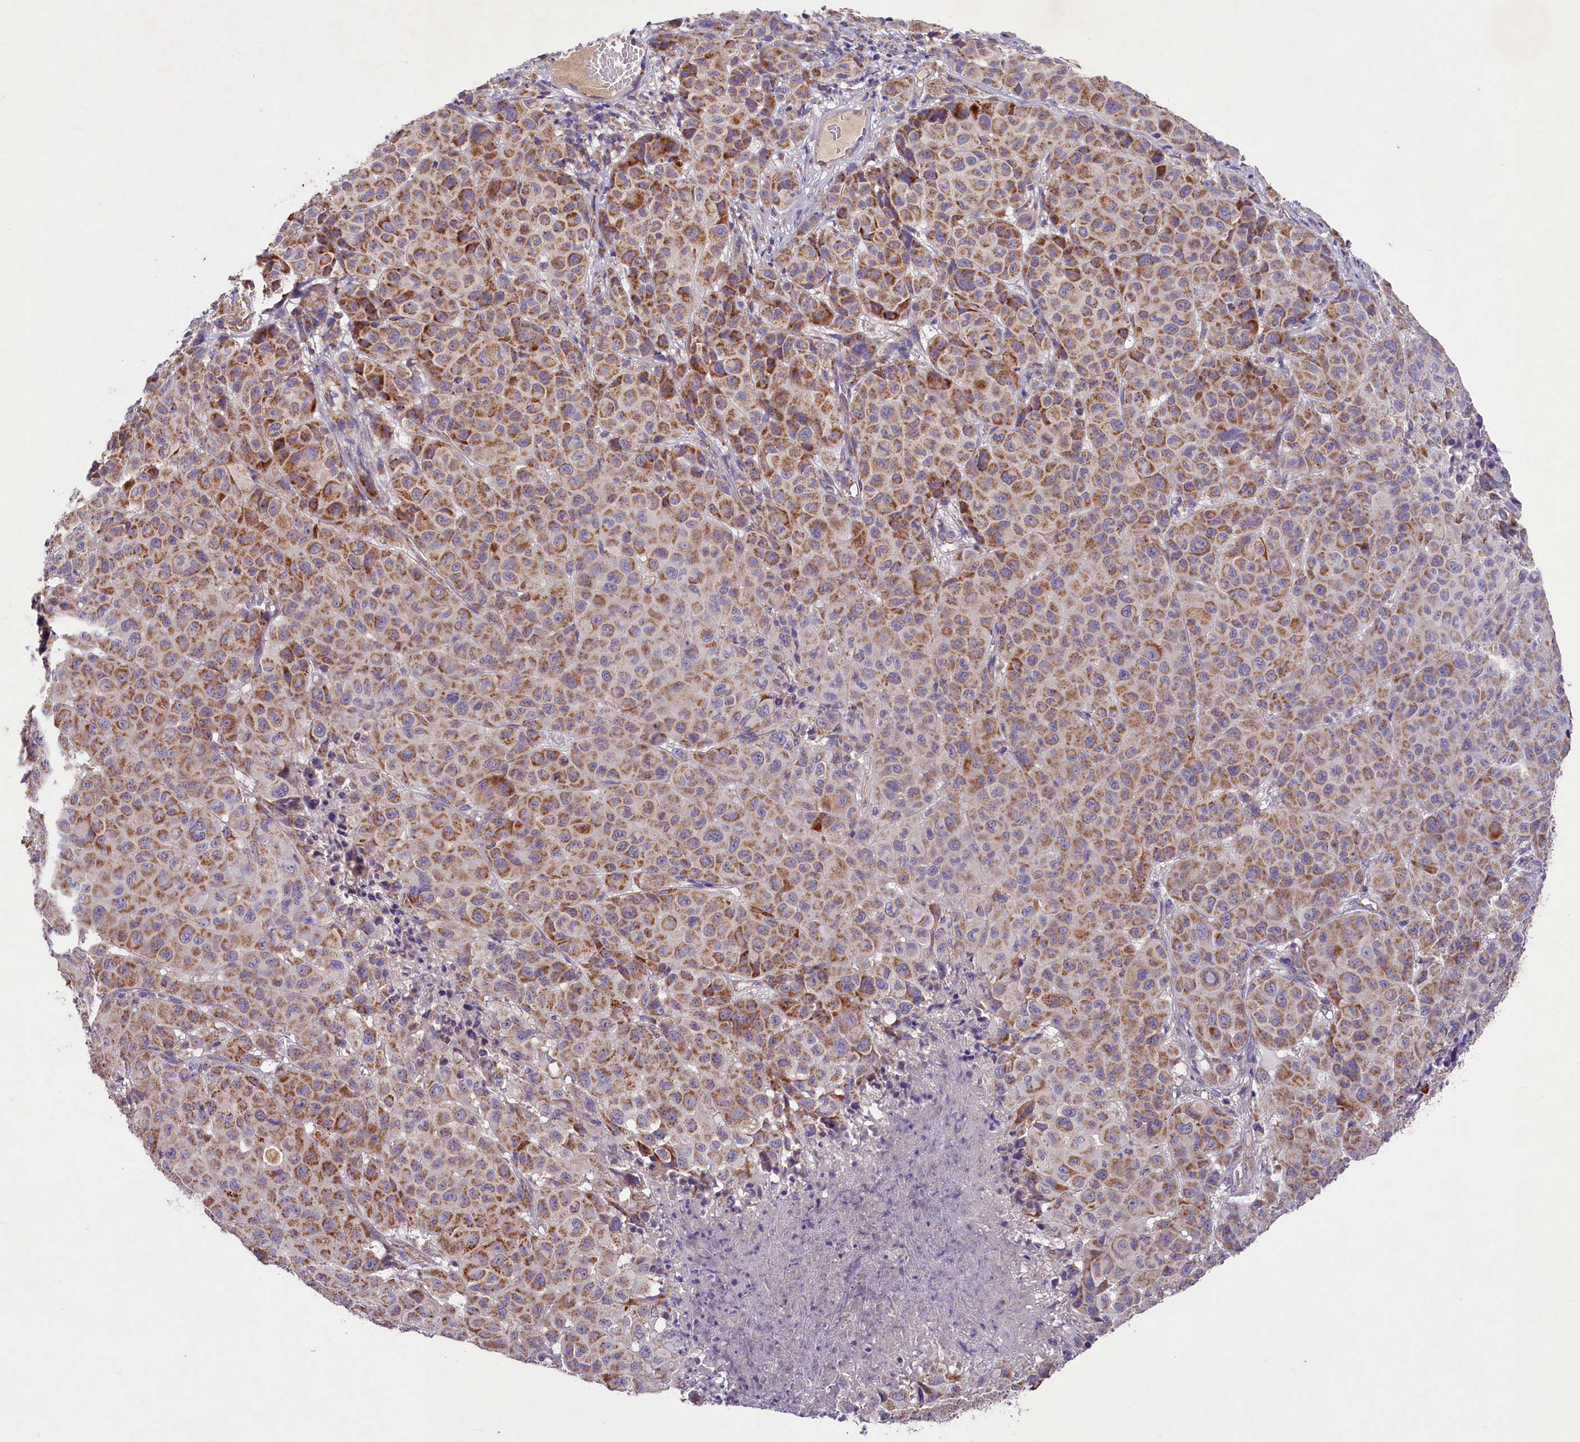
{"staining": {"intensity": "moderate", "quantity": ">75%", "location": "cytoplasmic/membranous"}, "tissue": "melanoma", "cell_type": "Tumor cells", "image_type": "cancer", "snomed": [{"axis": "morphology", "description": "Malignant melanoma, NOS"}, {"axis": "topography", "description": "Skin"}], "caption": "The immunohistochemical stain labels moderate cytoplasmic/membranous expression in tumor cells of melanoma tissue. (brown staining indicates protein expression, while blue staining denotes nuclei).", "gene": "PMPCB", "patient": {"sex": "male", "age": 73}}